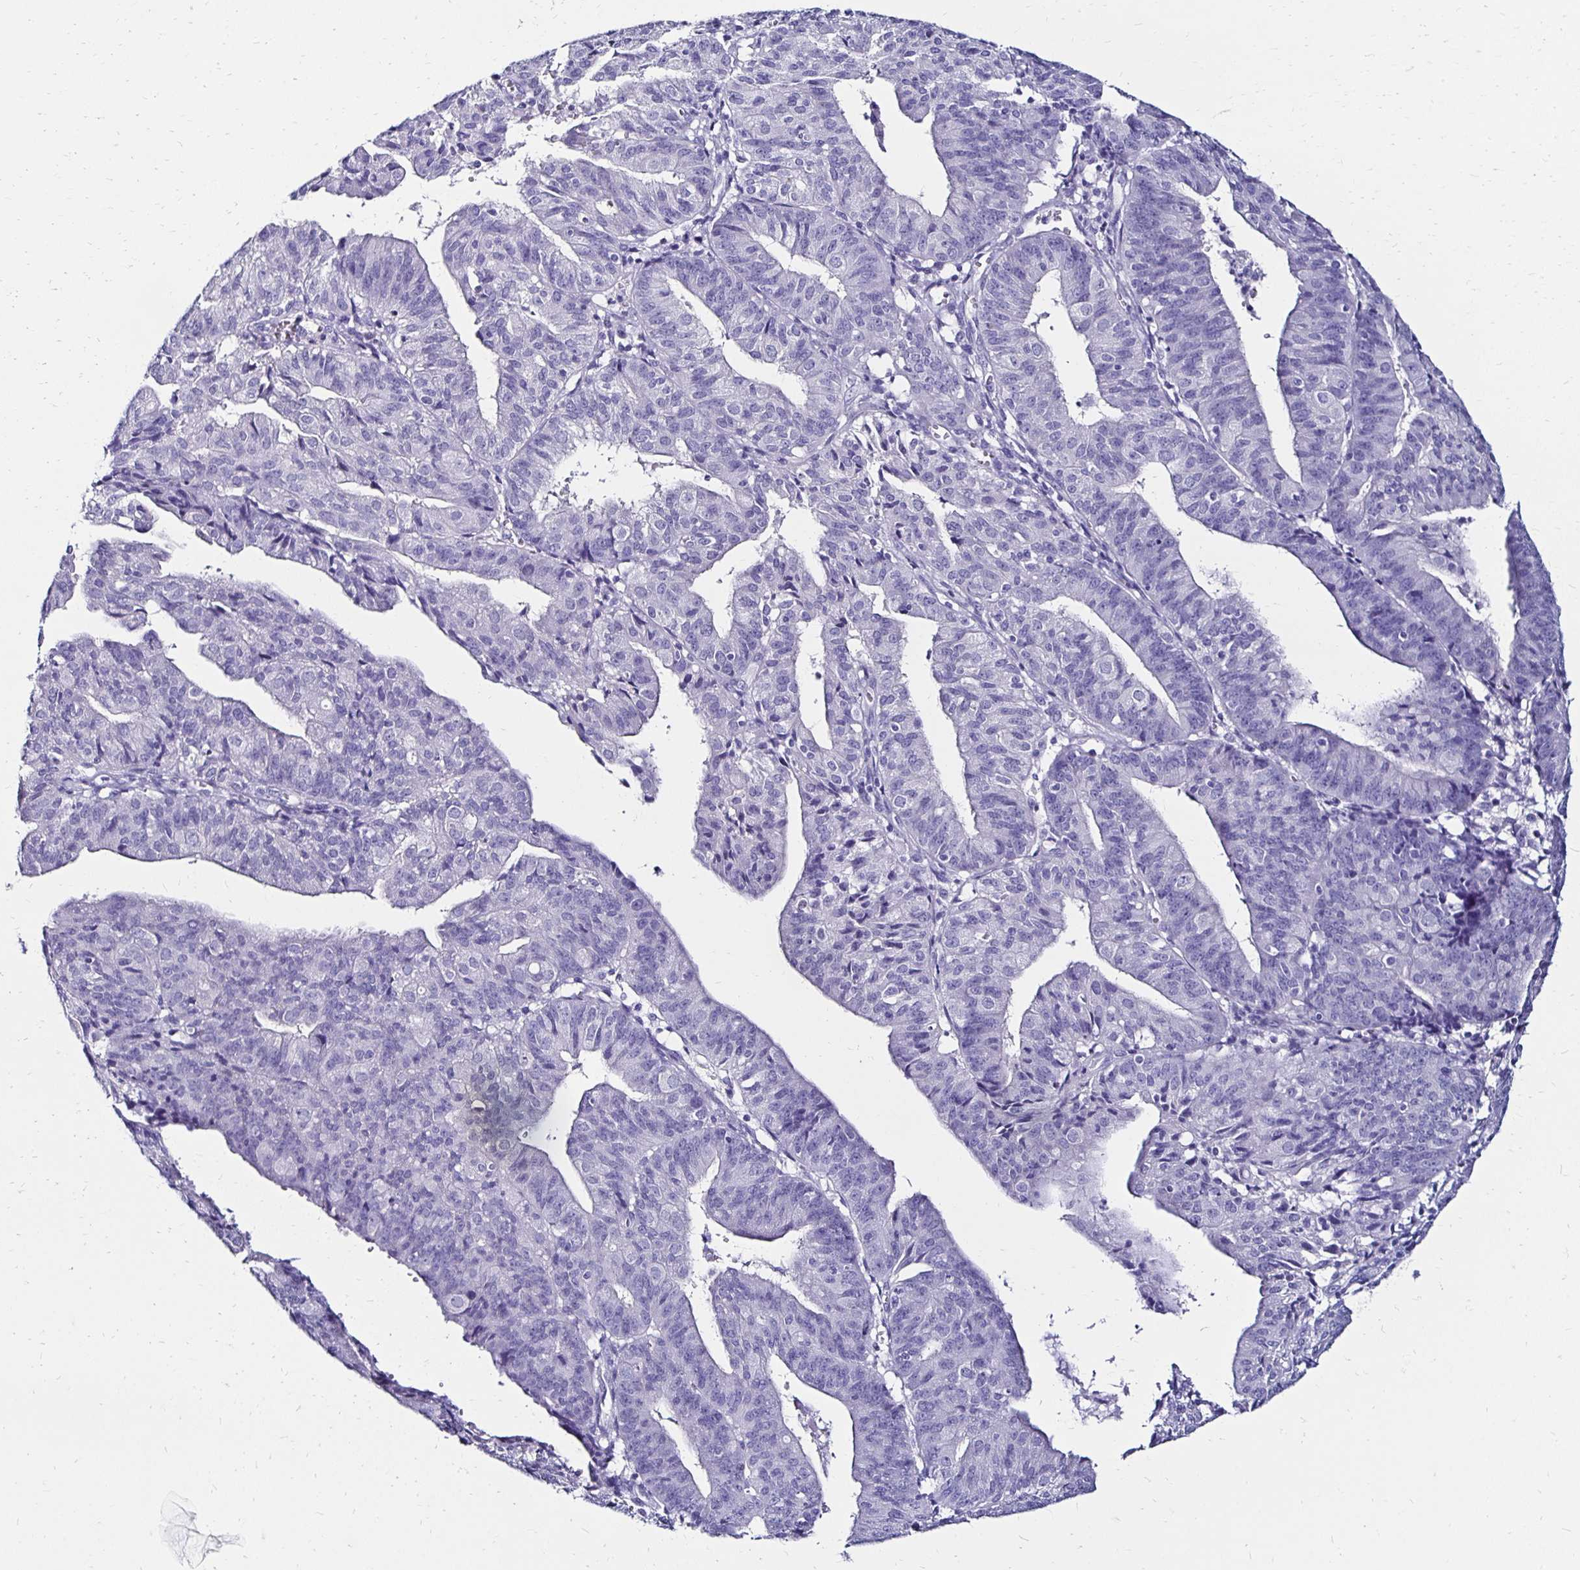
{"staining": {"intensity": "negative", "quantity": "none", "location": "none"}, "tissue": "endometrial cancer", "cell_type": "Tumor cells", "image_type": "cancer", "snomed": [{"axis": "morphology", "description": "Adenocarcinoma, NOS"}, {"axis": "topography", "description": "Endometrium"}], "caption": "Immunohistochemistry (IHC) of human endometrial adenocarcinoma reveals no positivity in tumor cells. (DAB (3,3'-diaminobenzidine) immunohistochemistry (IHC) with hematoxylin counter stain).", "gene": "KCNT1", "patient": {"sex": "female", "age": 56}}